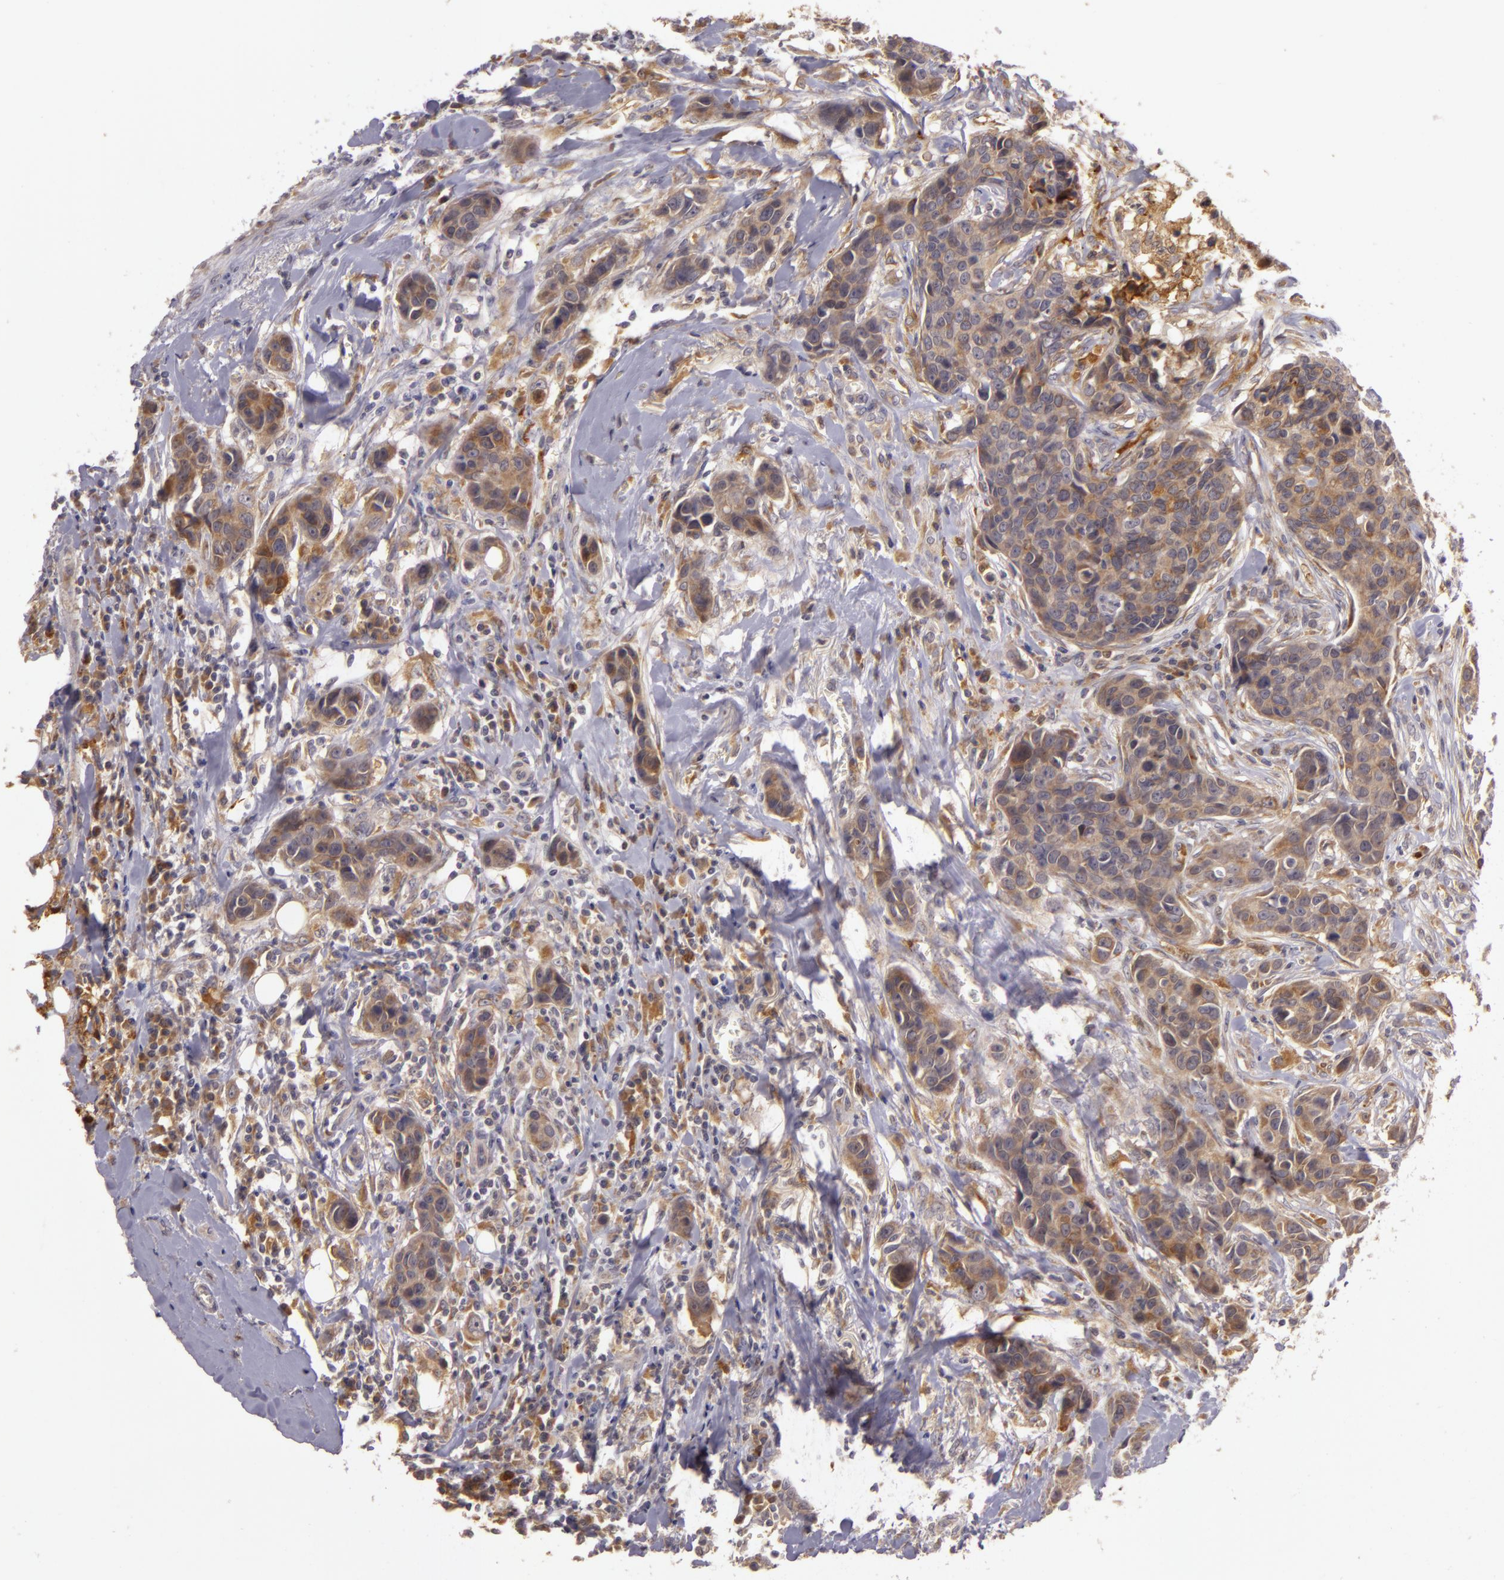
{"staining": {"intensity": "weak", "quantity": ">75%", "location": "cytoplasmic/membranous"}, "tissue": "breast cancer", "cell_type": "Tumor cells", "image_type": "cancer", "snomed": [{"axis": "morphology", "description": "Duct carcinoma"}, {"axis": "topography", "description": "Breast"}], "caption": "Approximately >75% of tumor cells in intraductal carcinoma (breast) display weak cytoplasmic/membranous protein staining as visualized by brown immunohistochemical staining.", "gene": "PPP1R3F", "patient": {"sex": "female", "age": 91}}